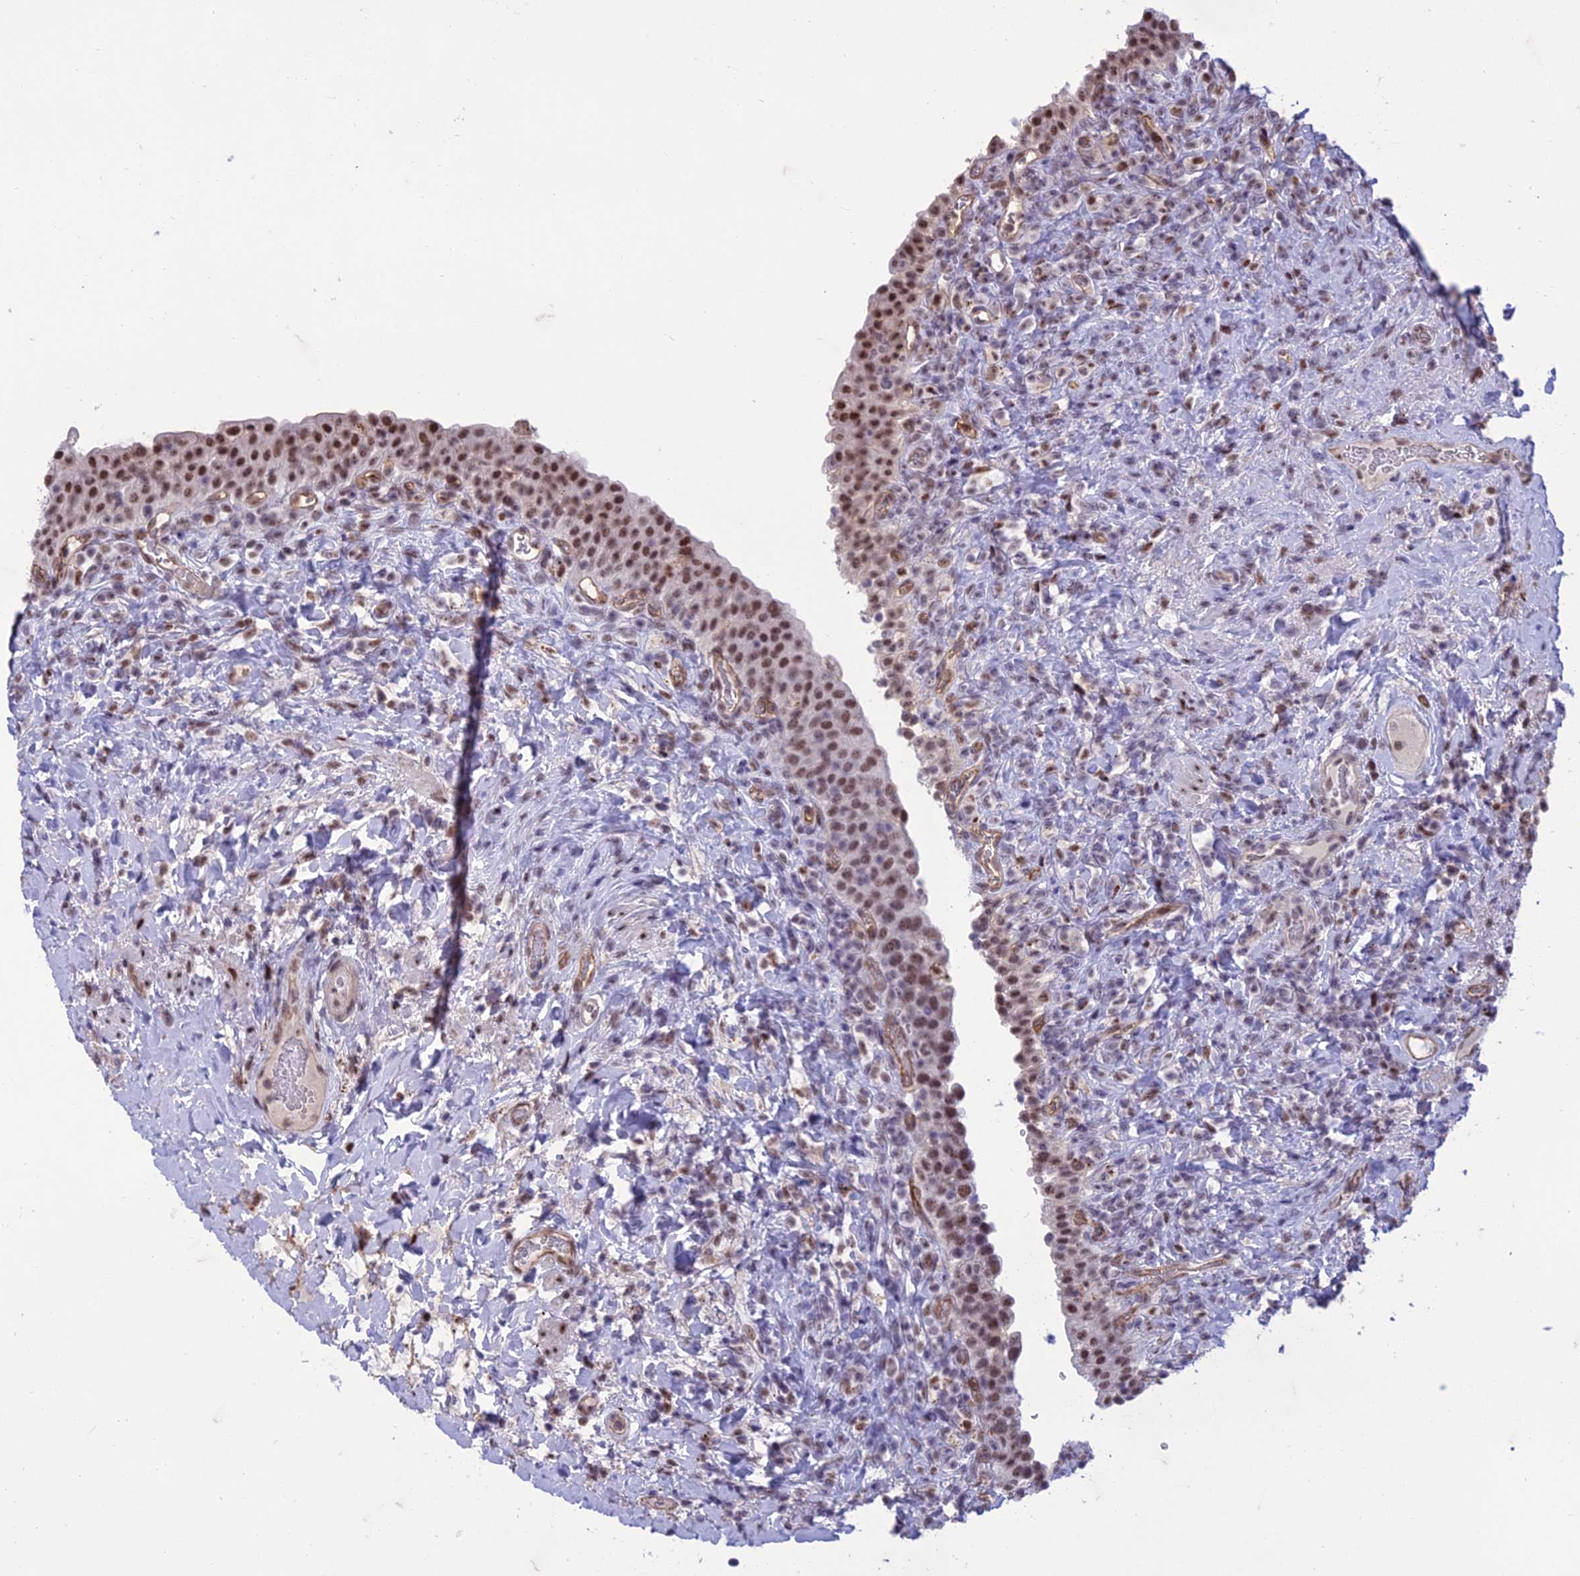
{"staining": {"intensity": "moderate", "quantity": ">75%", "location": "nuclear"}, "tissue": "urinary bladder", "cell_type": "Urothelial cells", "image_type": "normal", "snomed": [{"axis": "morphology", "description": "Normal tissue, NOS"}, {"axis": "morphology", "description": "Inflammation, NOS"}, {"axis": "topography", "description": "Urinary bladder"}], "caption": "Moderate nuclear staining for a protein is seen in approximately >75% of urothelial cells of normal urinary bladder using immunohistochemistry (IHC).", "gene": "RANBP3", "patient": {"sex": "male", "age": 64}}